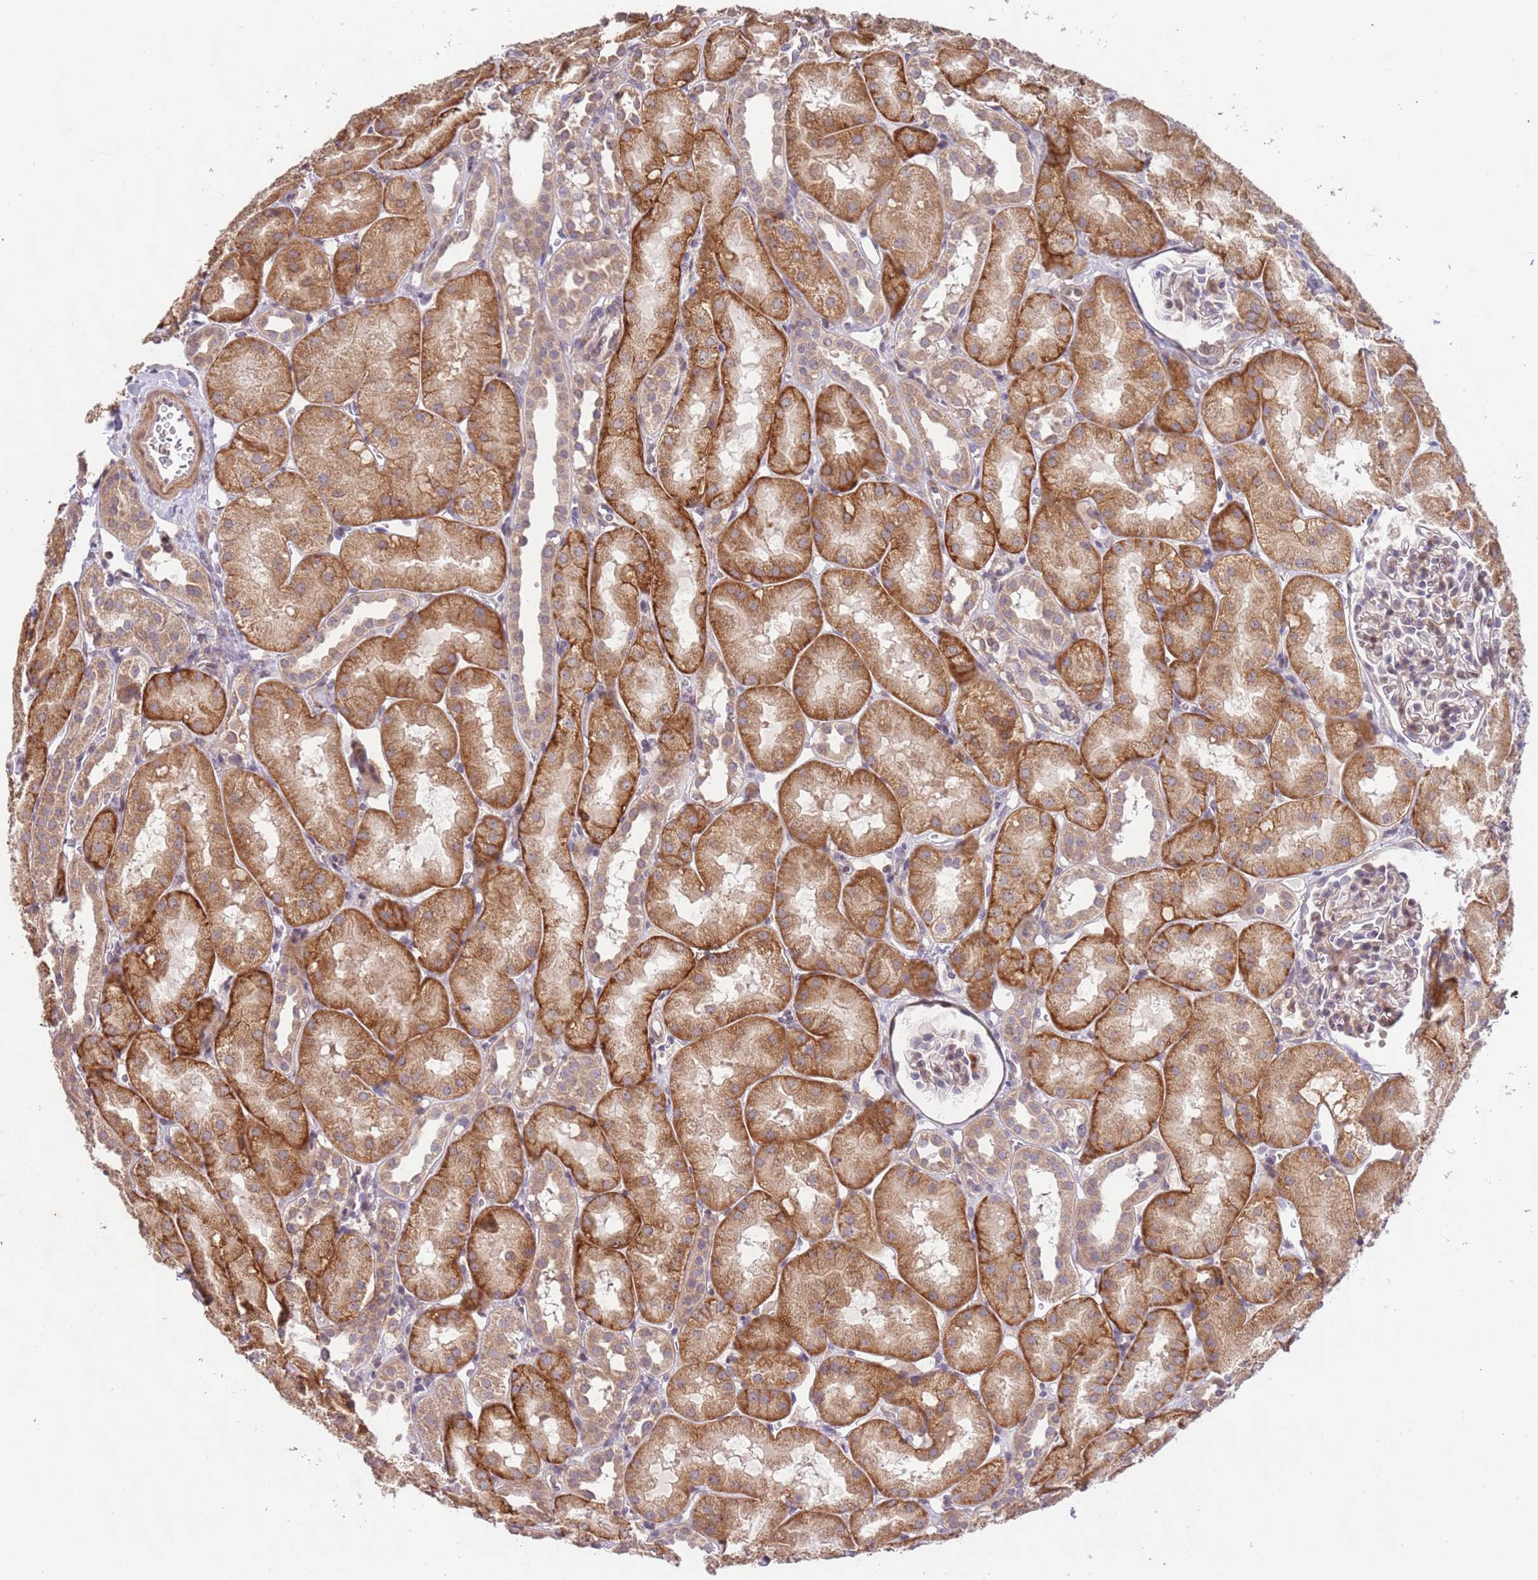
{"staining": {"intensity": "weak", "quantity": "25%-75%", "location": "cytoplasmic/membranous,nuclear"}, "tissue": "kidney", "cell_type": "Cells in glomeruli", "image_type": "normal", "snomed": [{"axis": "morphology", "description": "Normal tissue, NOS"}, {"axis": "topography", "description": "Kidney"}, {"axis": "topography", "description": "Urinary bladder"}], "caption": "Human kidney stained for a protein (brown) shows weak cytoplasmic/membranous,nuclear positive expression in about 25%-75% of cells in glomeruli.", "gene": "SLC16A4", "patient": {"sex": "male", "age": 16}}